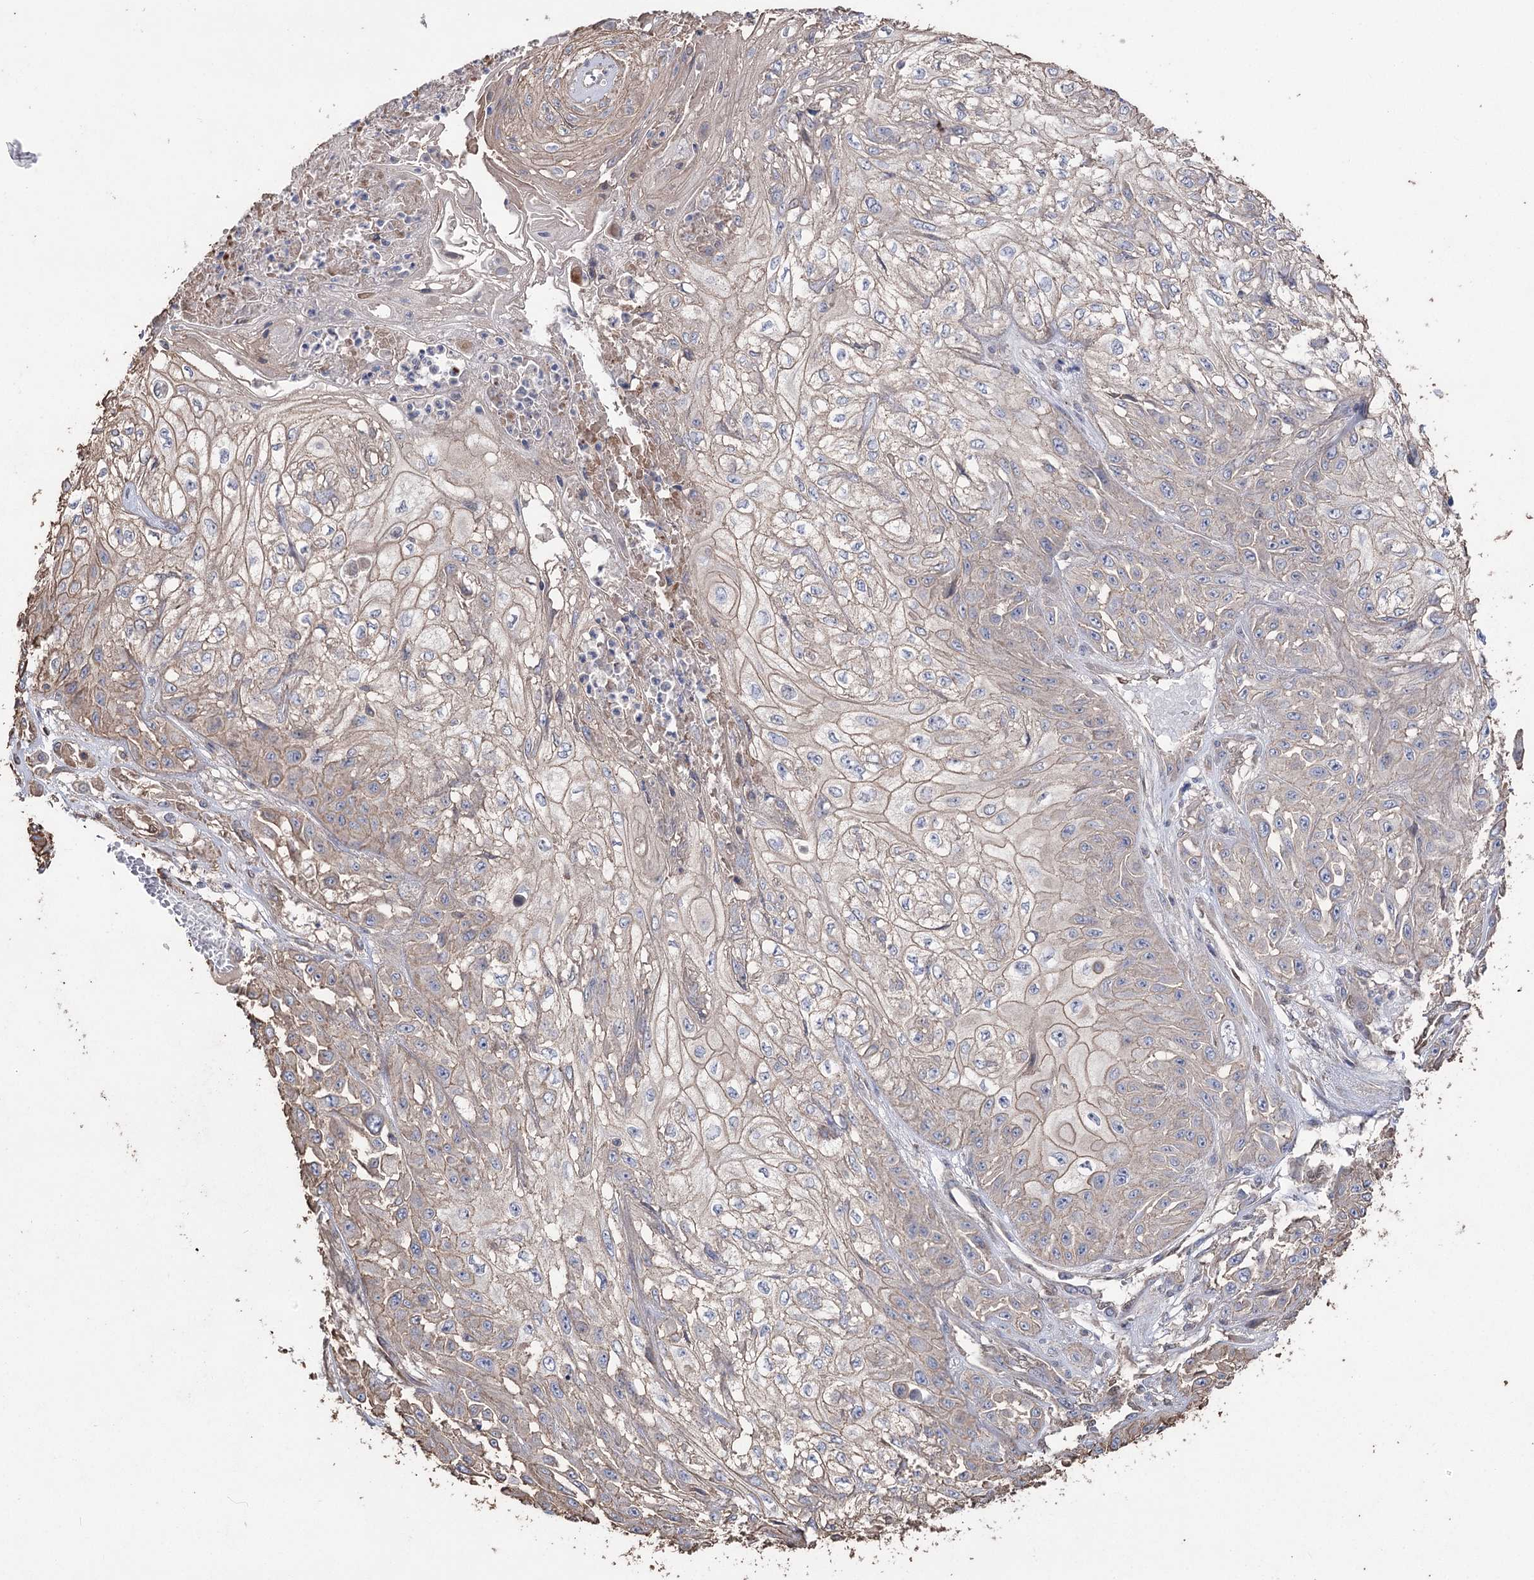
{"staining": {"intensity": "weak", "quantity": "<25%", "location": "cytoplasmic/membranous"}, "tissue": "skin cancer", "cell_type": "Tumor cells", "image_type": "cancer", "snomed": [{"axis": "morphology", "description": "Squamous cell carcinoma, NOS"}, {"axis": "morphology", "description": "Squamous cell carcinoma, metastatic, NOS"}, {"axis": "topography", "description": "Skin"}, {"axis": "topography", "description": "Lymph node"}], "caption": "Metastatic squamous cell carcinoma (skin) was stained to show a protein in brown. There is no significant staining in tumor cells.", "gene": "FAM13B", "patient": {"sex": "male", "age": 75}}